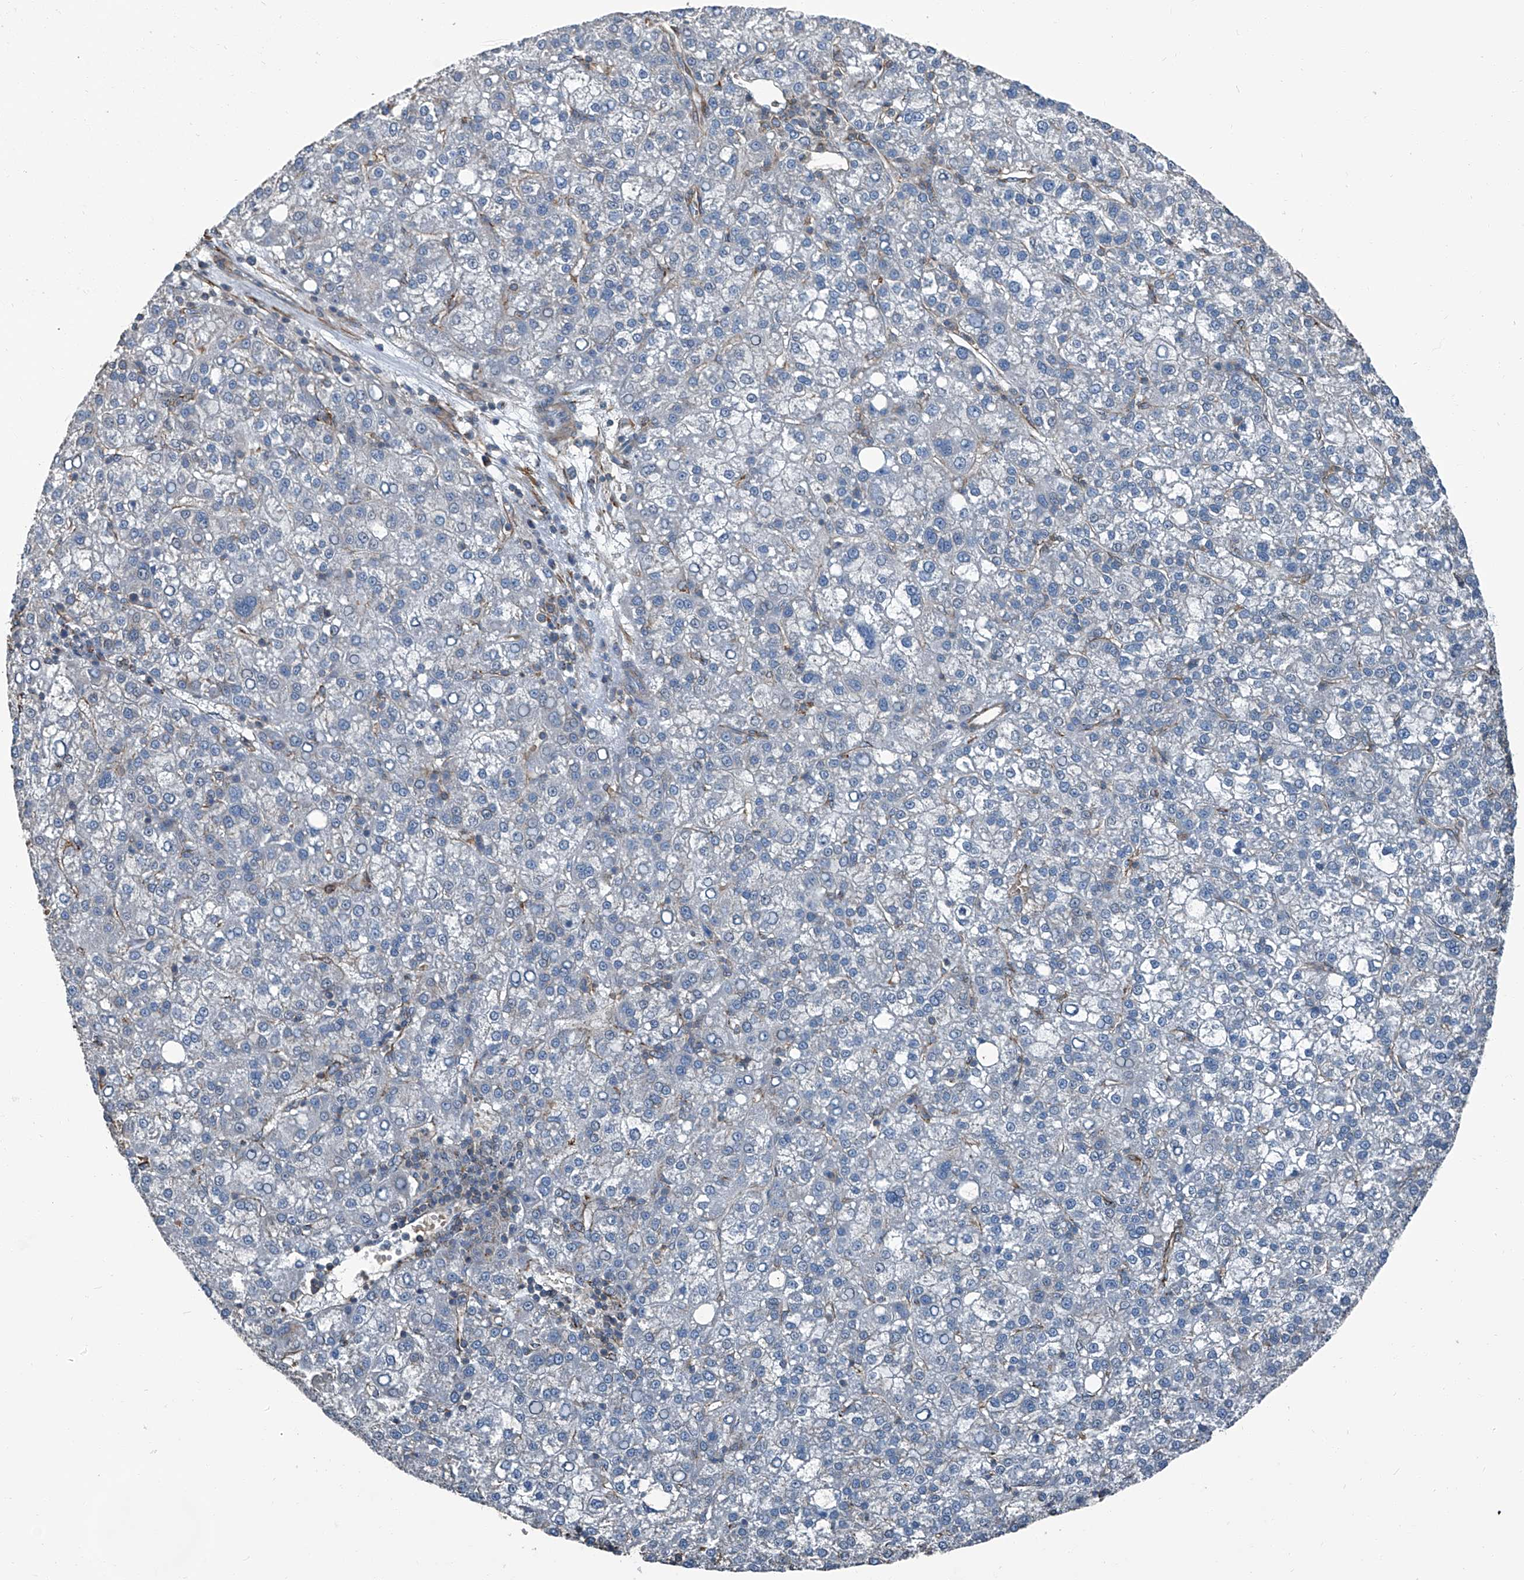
{"staining": {"intensity": "negative", "quantity": "none", "location": "none"}, "tissue": "liver cancer", "cell_type": "Tumor cells", "image_type": "cancer", "snomed": [{"axis": "morphology", "description": "Carcinoma, Hepatocellular, NOS"}, {"axis": "topography", "description": "Liver"}], "caption": "Tumor cells show no significant protein positivity in hepatocellular carcinoma (liver). (Brightfield microscopy of DAB (3,3'-diaminobenzidine) immunohistochemistry at high magnification).", "gene": "SEPTIN7", "patient": {"sex": "female", "age": 58}}